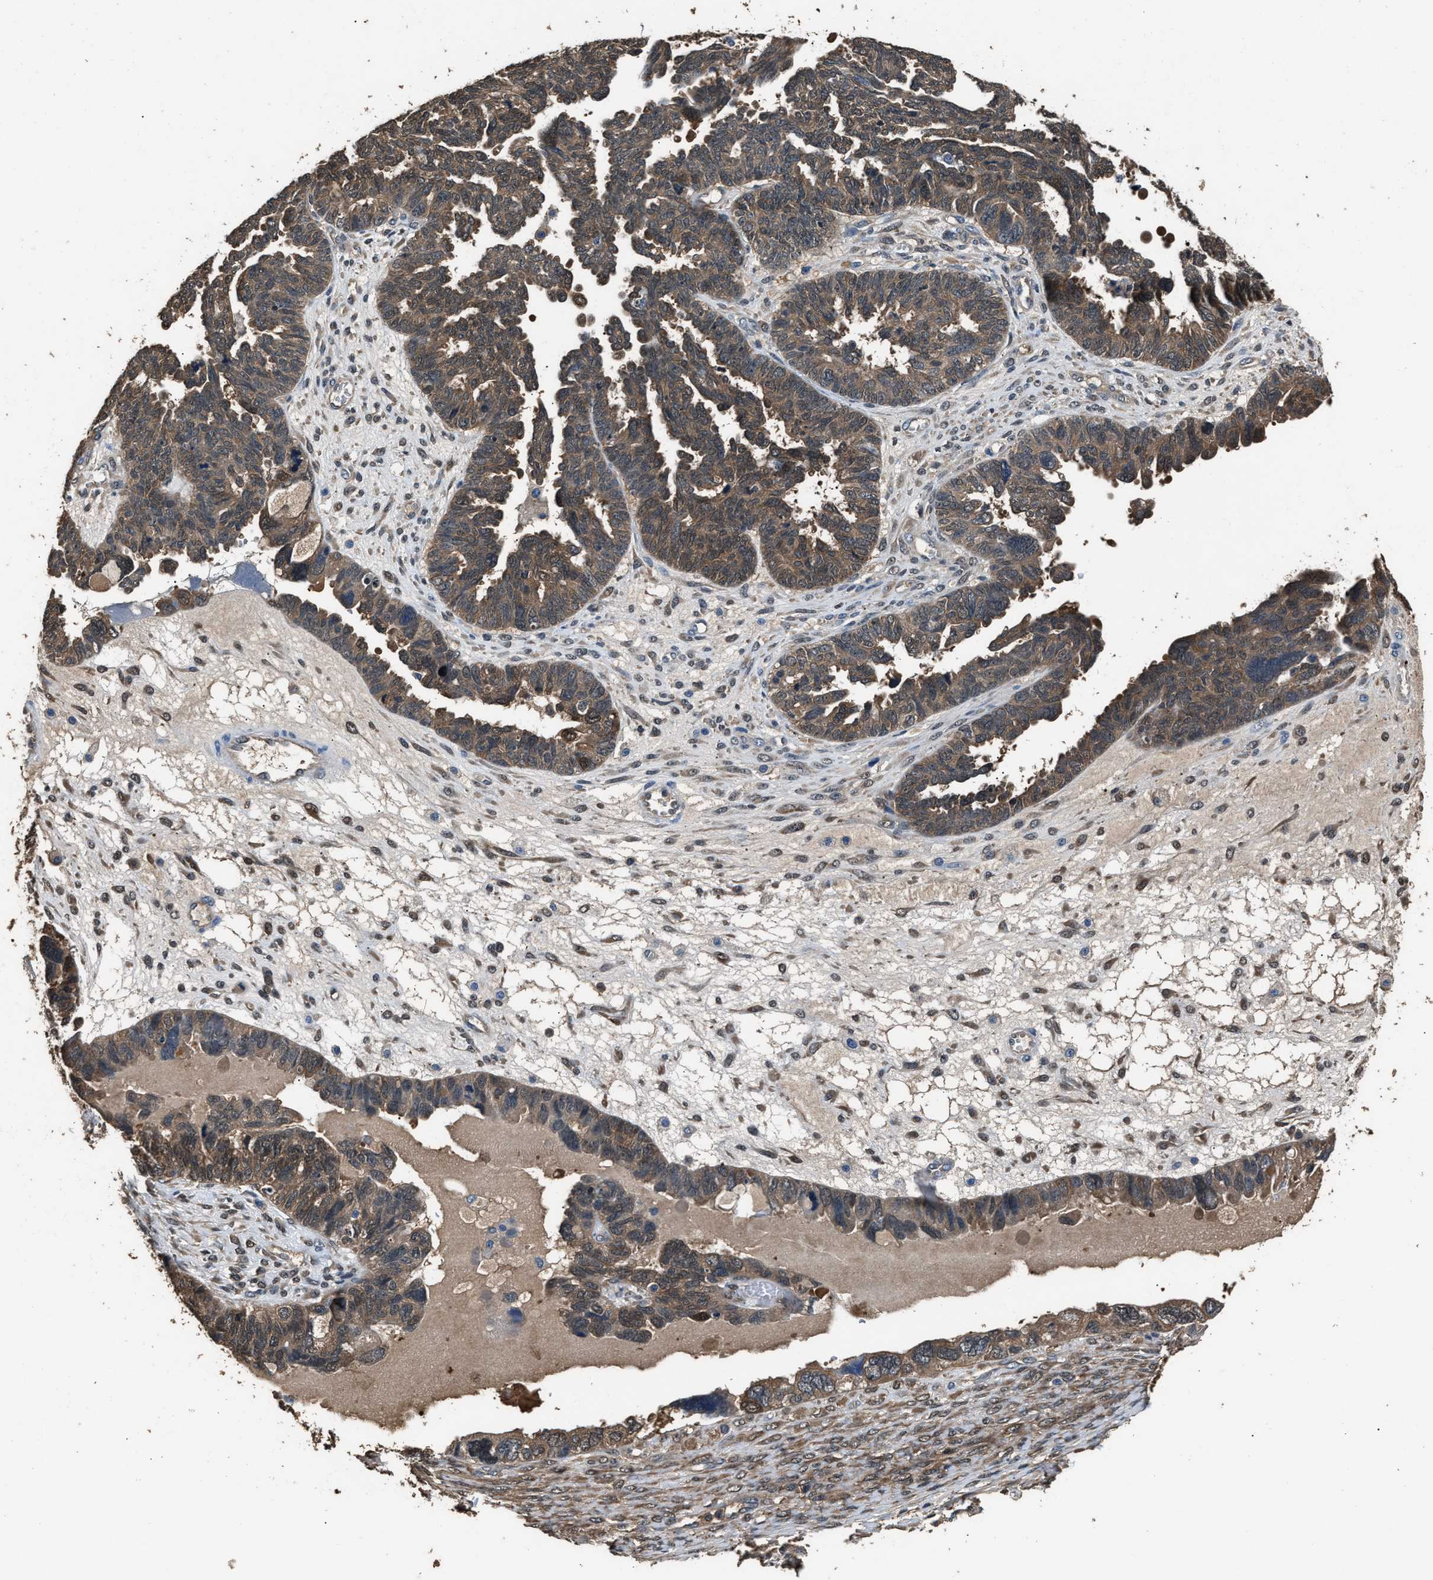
{"staining": {"intensity": "moderate", "quantity": ">75%", "location": "cytoplasmic/membranous"}, "tissue": "ovarian cancer", "cell_type": "Tumor cells", "image_type": "cancer", "snomed": [{"axis": "morphology", "description": "Cystadenocarcinoma, serous, NOS"}, {"axis": "topography", "description": "Ovary"}], "caption": "Immunohistochemical staining of ovarian cancer shows moderate cytoplasmic/membranous protein staining in about >75% of tumor cells. (DAB IHC with brightfield microscopy, high magnification).", "gene": "GSTP1", "patient": {"sex": "female", "age": 79}}